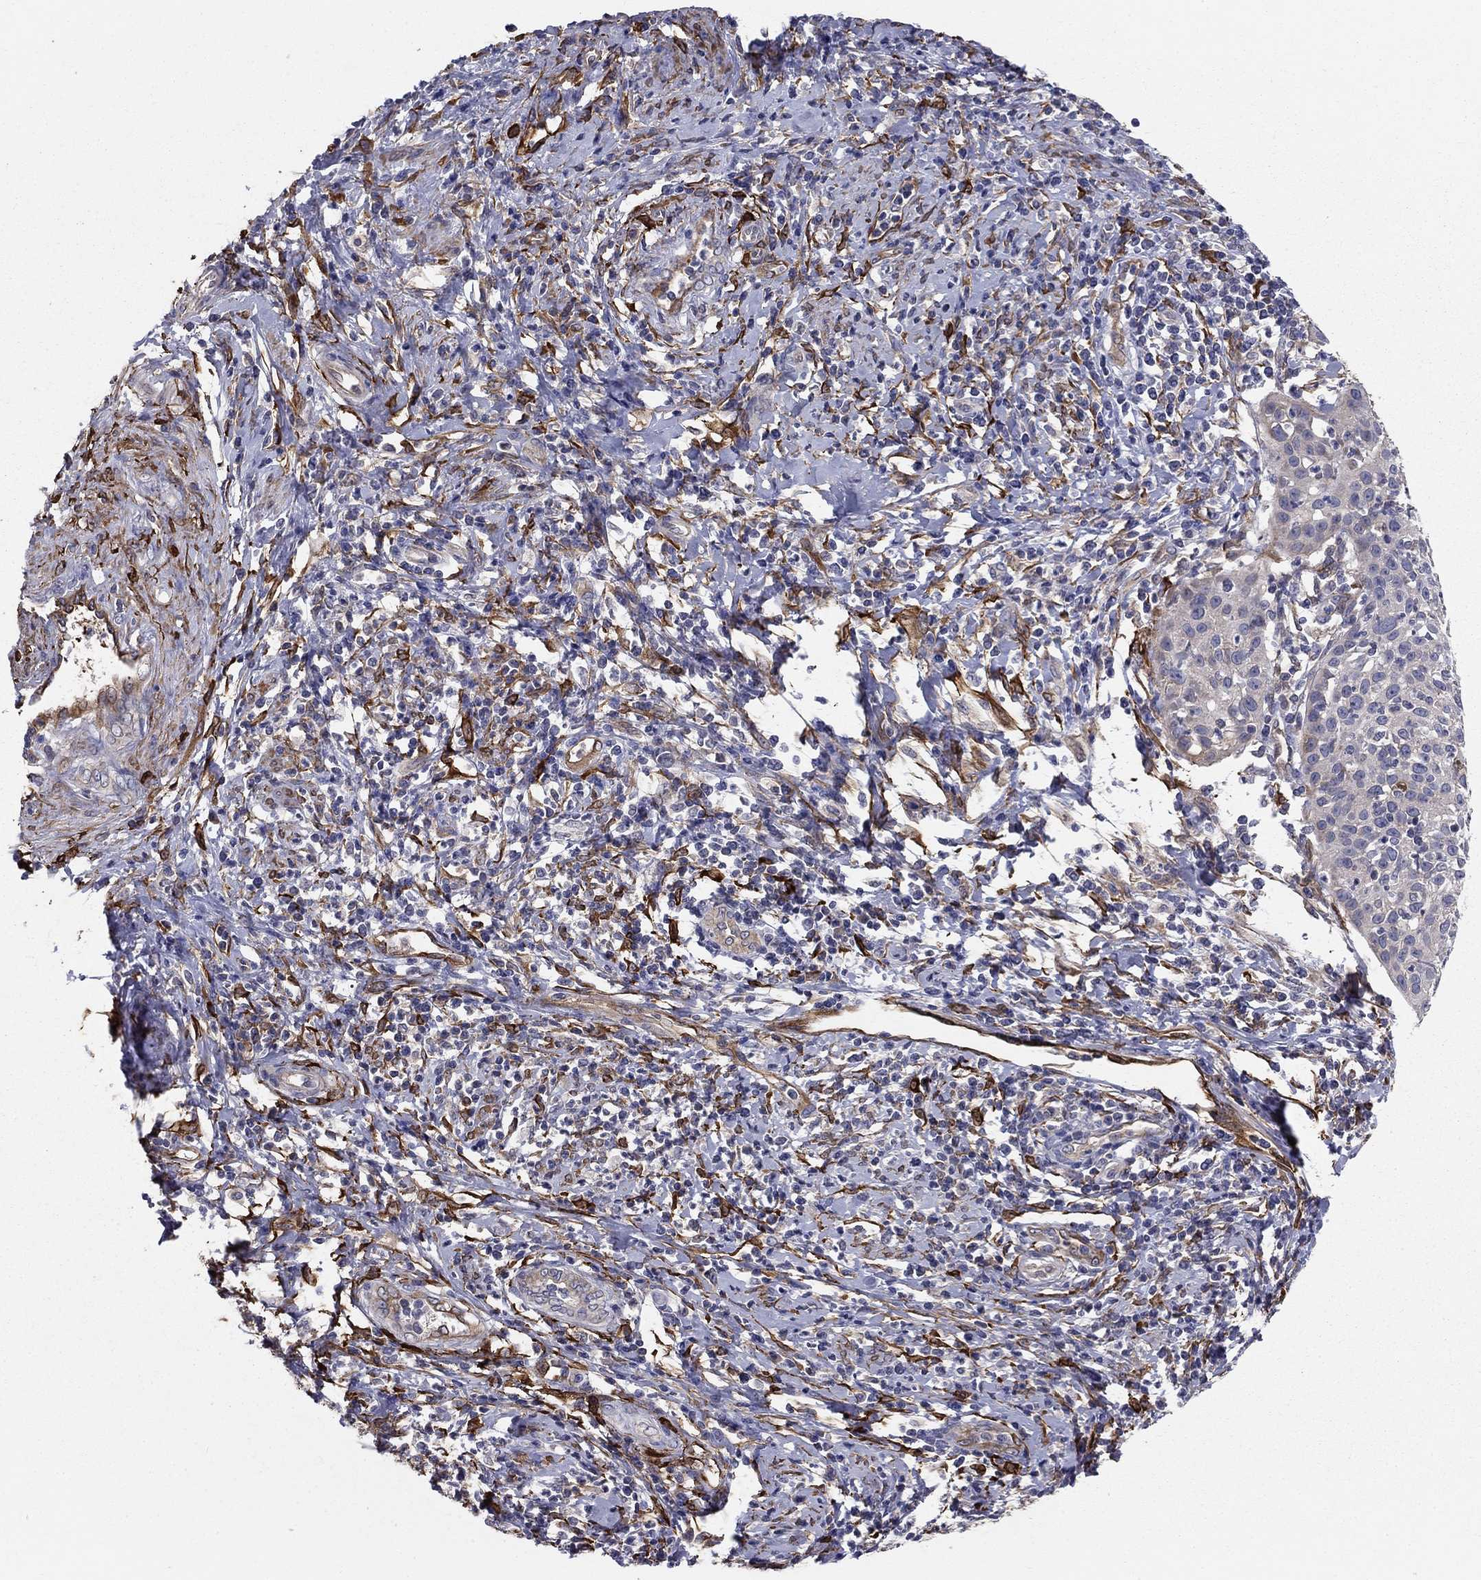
{"staining": {"intensity": "negative", "quantity": "none", "location": "none"}, "tissue": "cervical cancer", "cell_type": "Tumor cells", "image_type": "cancer", "snomed": [{"axis": "morphology", "description": "Squamous cell carcinoma, NOS"}, {"axis": "topography", "description": "Cervix"}], "caption": "Immunohistochemical staining of human cervical cancer (squamous cell carcinoma) shows no significant staining in tumor cells.", "gene": "EMP2", "patient": {"sex": "female", "age": 26}}